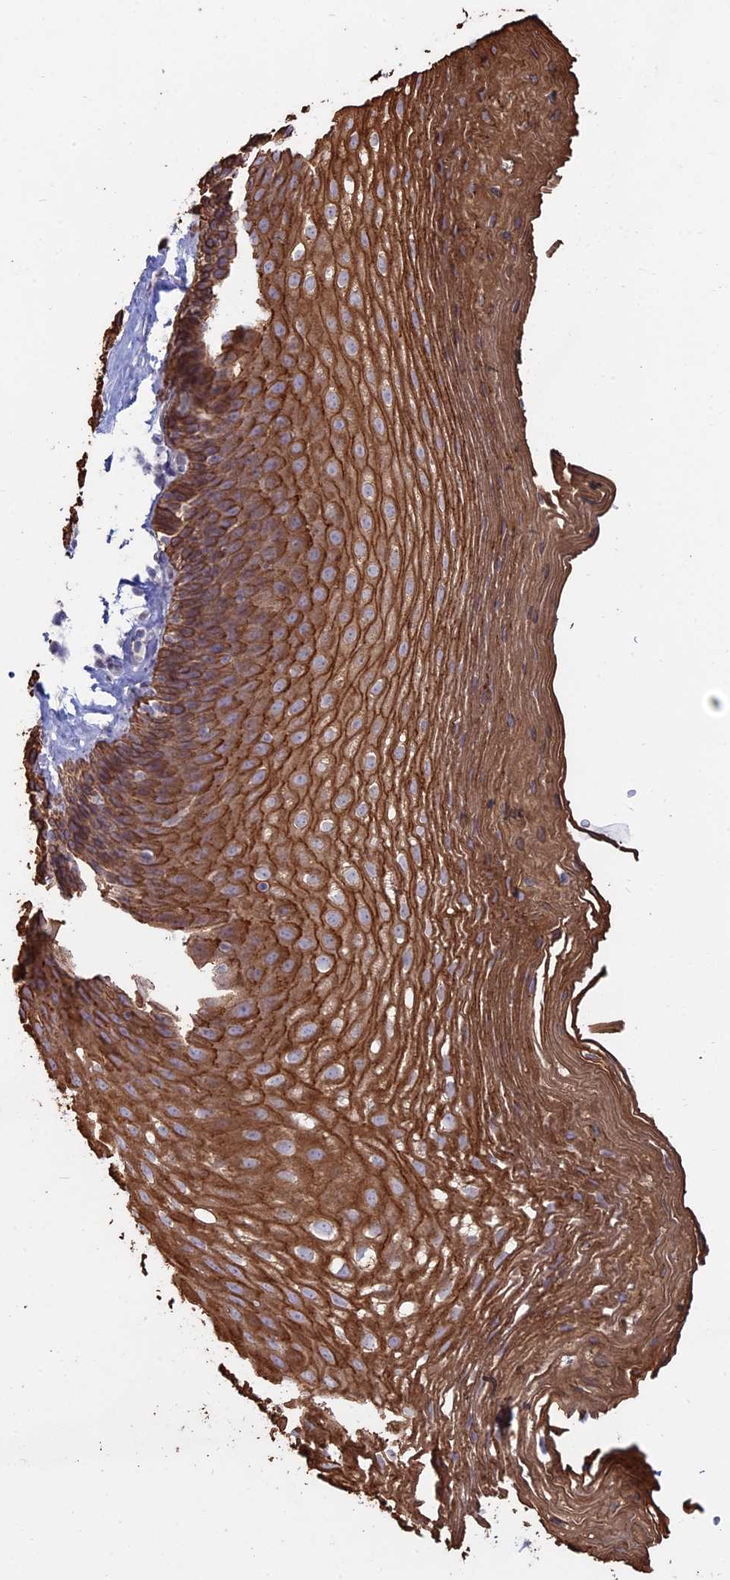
{"staining": {"intensity": "moderate", "quantity": ">75%", "location": "cytoplasmic/membranous"}, "tissue": "esophagus", "cell_type": "Squamous epithelial cells", "image_type": "normal", "snomed": [{"axis": "morphology", "description": "Normal tissue, NOS"}, {"axis": "topography", "description": "Esophagus"}], "caption": "The image displays staining of benign esophagus, revealing moderate cytoplasmic/membranous protein staining (brown color) within squamous epithelial cells. (DAB IHC, brown staining for protein, blue staining for nuclei).", "gene": "MYO5B", "patient": {"sex": "female", "age": 66}}